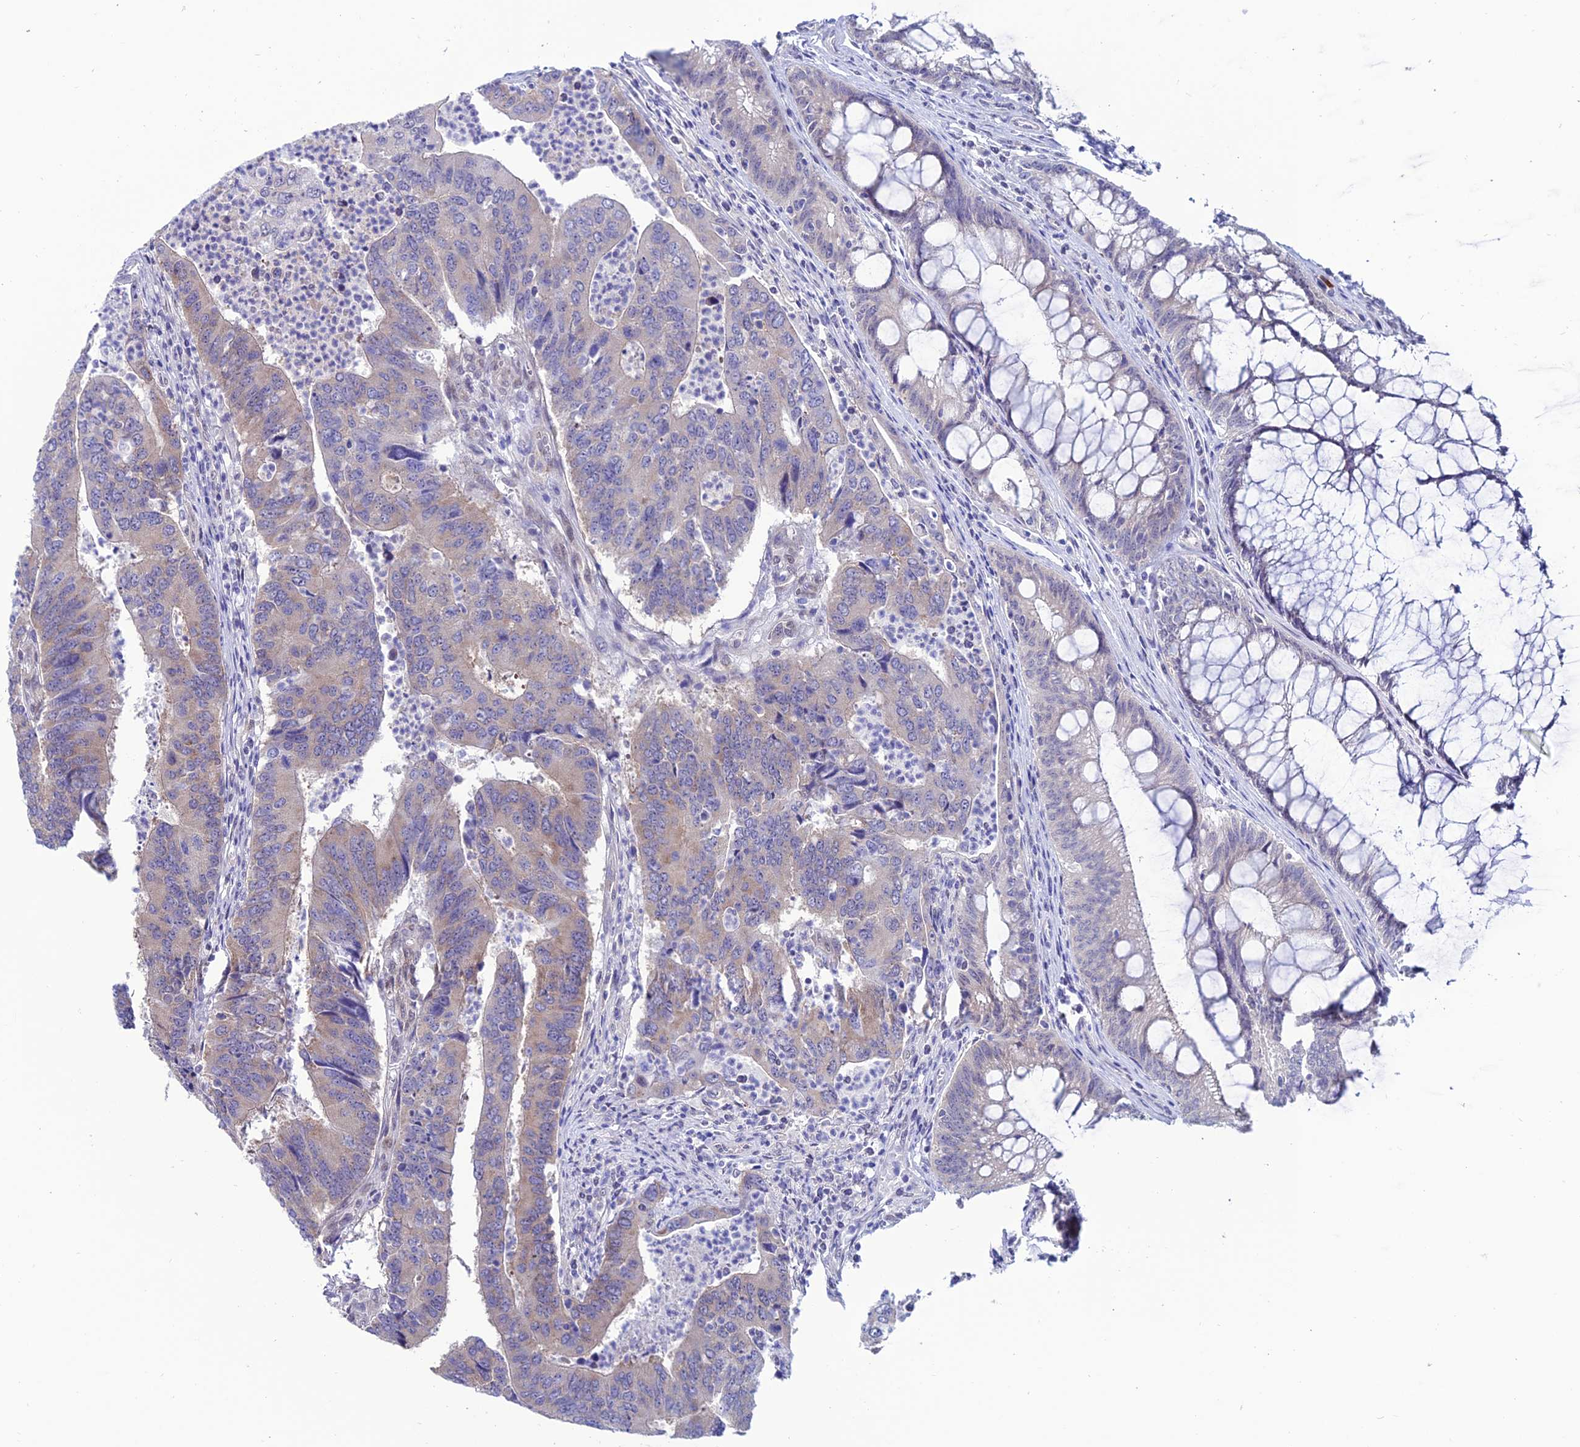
{"staining": {"intensity": "weak", "quantity": "<25%", "location": "cytoplasmic/membranous"}, "tissue": "colorectal cancer", "cell_type": "Tumor cells", "image_type": "cancer", "snomed": [{"axis": "morphology", "description": "Adenocarcinoma, NOS"}, {"axis": "topography", "description": "Colon"}], "caption": "This is an immunohistochemistry photomicrograph of human adenocarcinoma (colorectal). There is no staining in tumor cells.", "gene": "FZD8", "patient": {"sex": "female", "age": 67}}